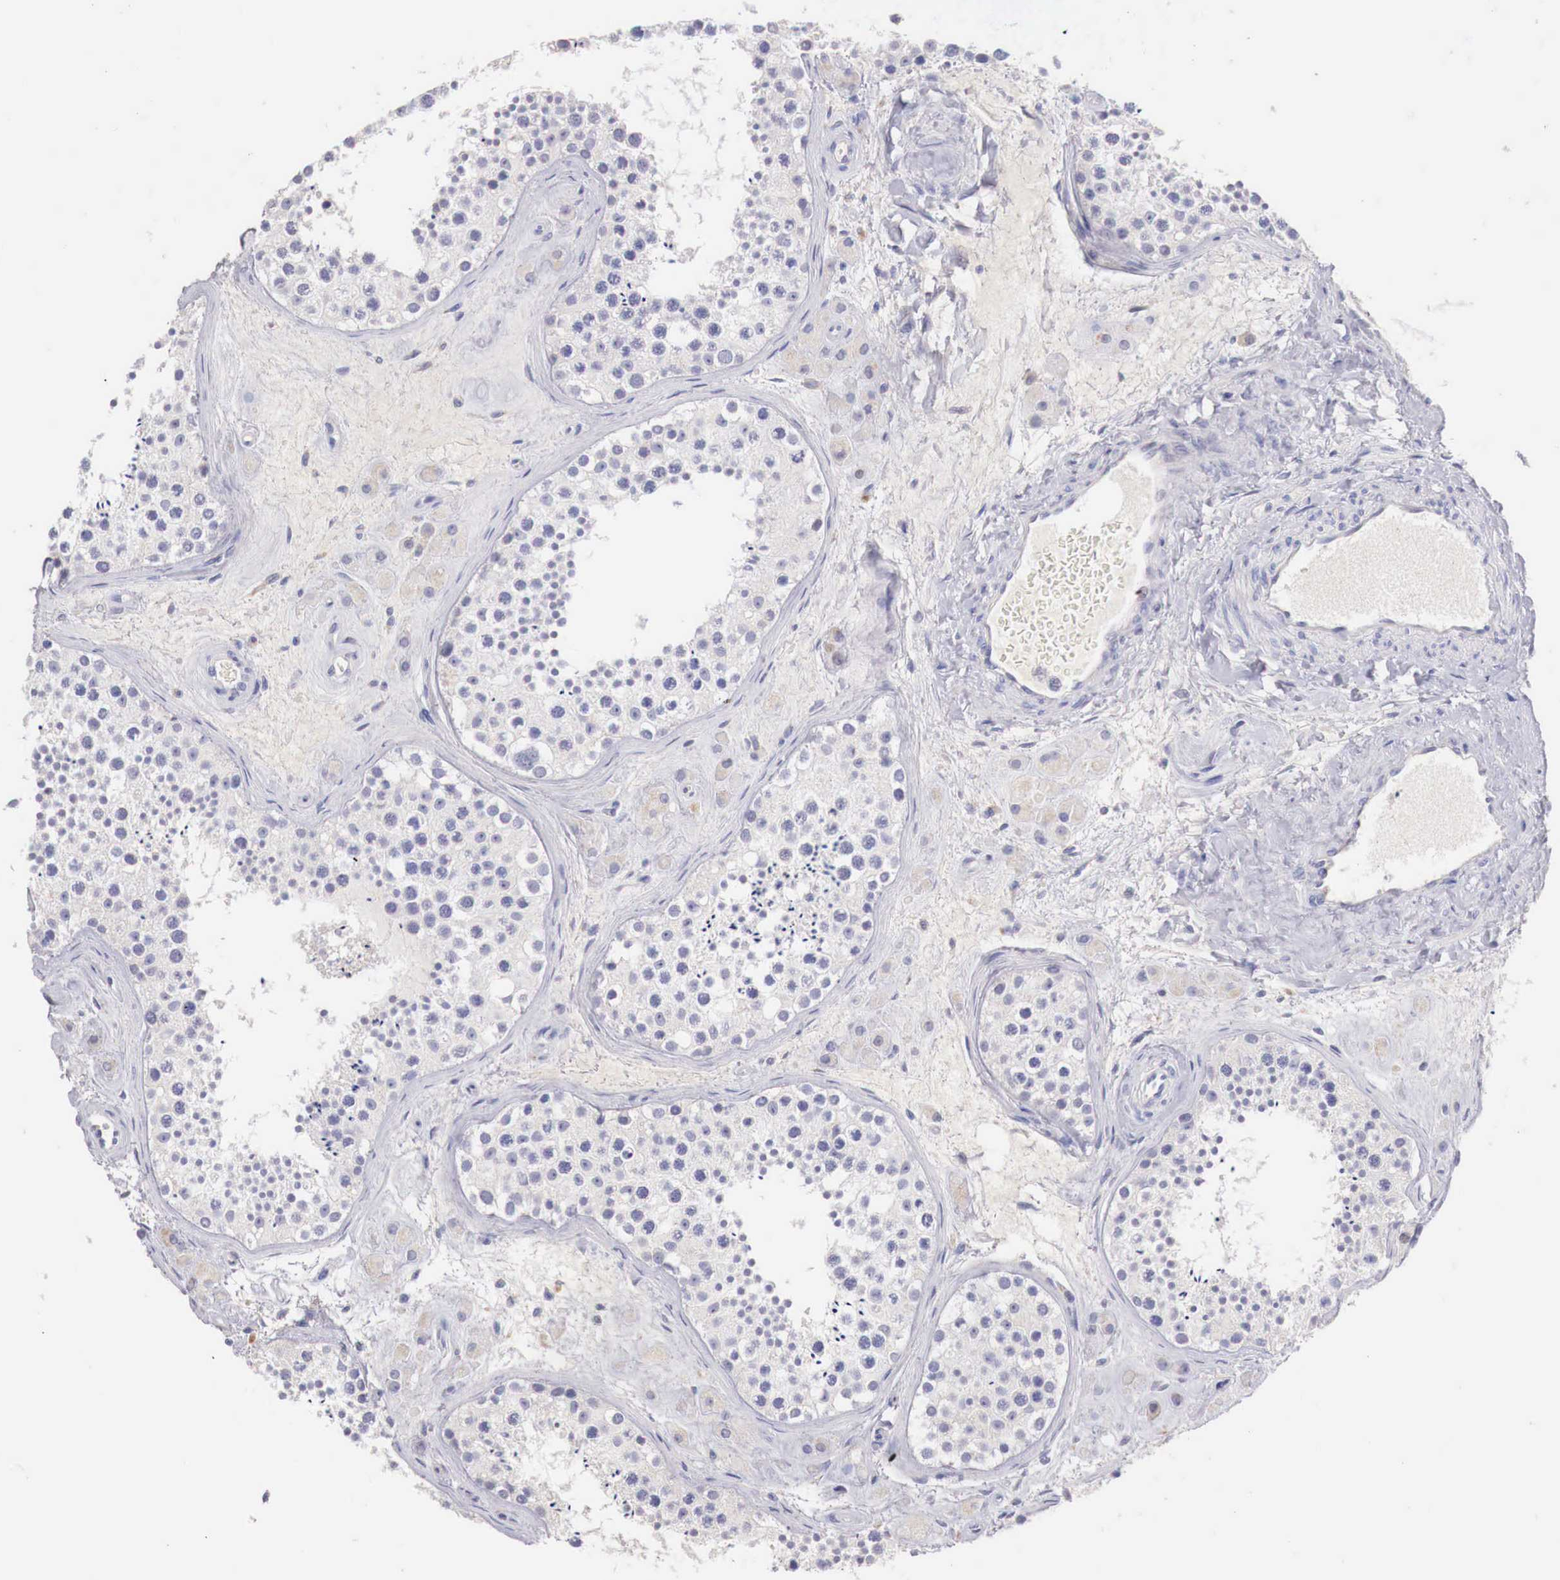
{"staining": {"intensity": "negative", "quantity": "none", "location": "none"}, "tissue": "testis", "cell_type": "Cells in seminiferous ducts", "image_type": "normal", "snomed": [{"axis": "morphology", "description": "Normal tissue, NOS"}, {"axis": "topography", "description": "Testis"}], "caption": "Cells in seminiferous ducts show no significant protein expression in unremarkable testis.", "gene": "ITIH6", "patient": {"sex": "male", "age": 38}}